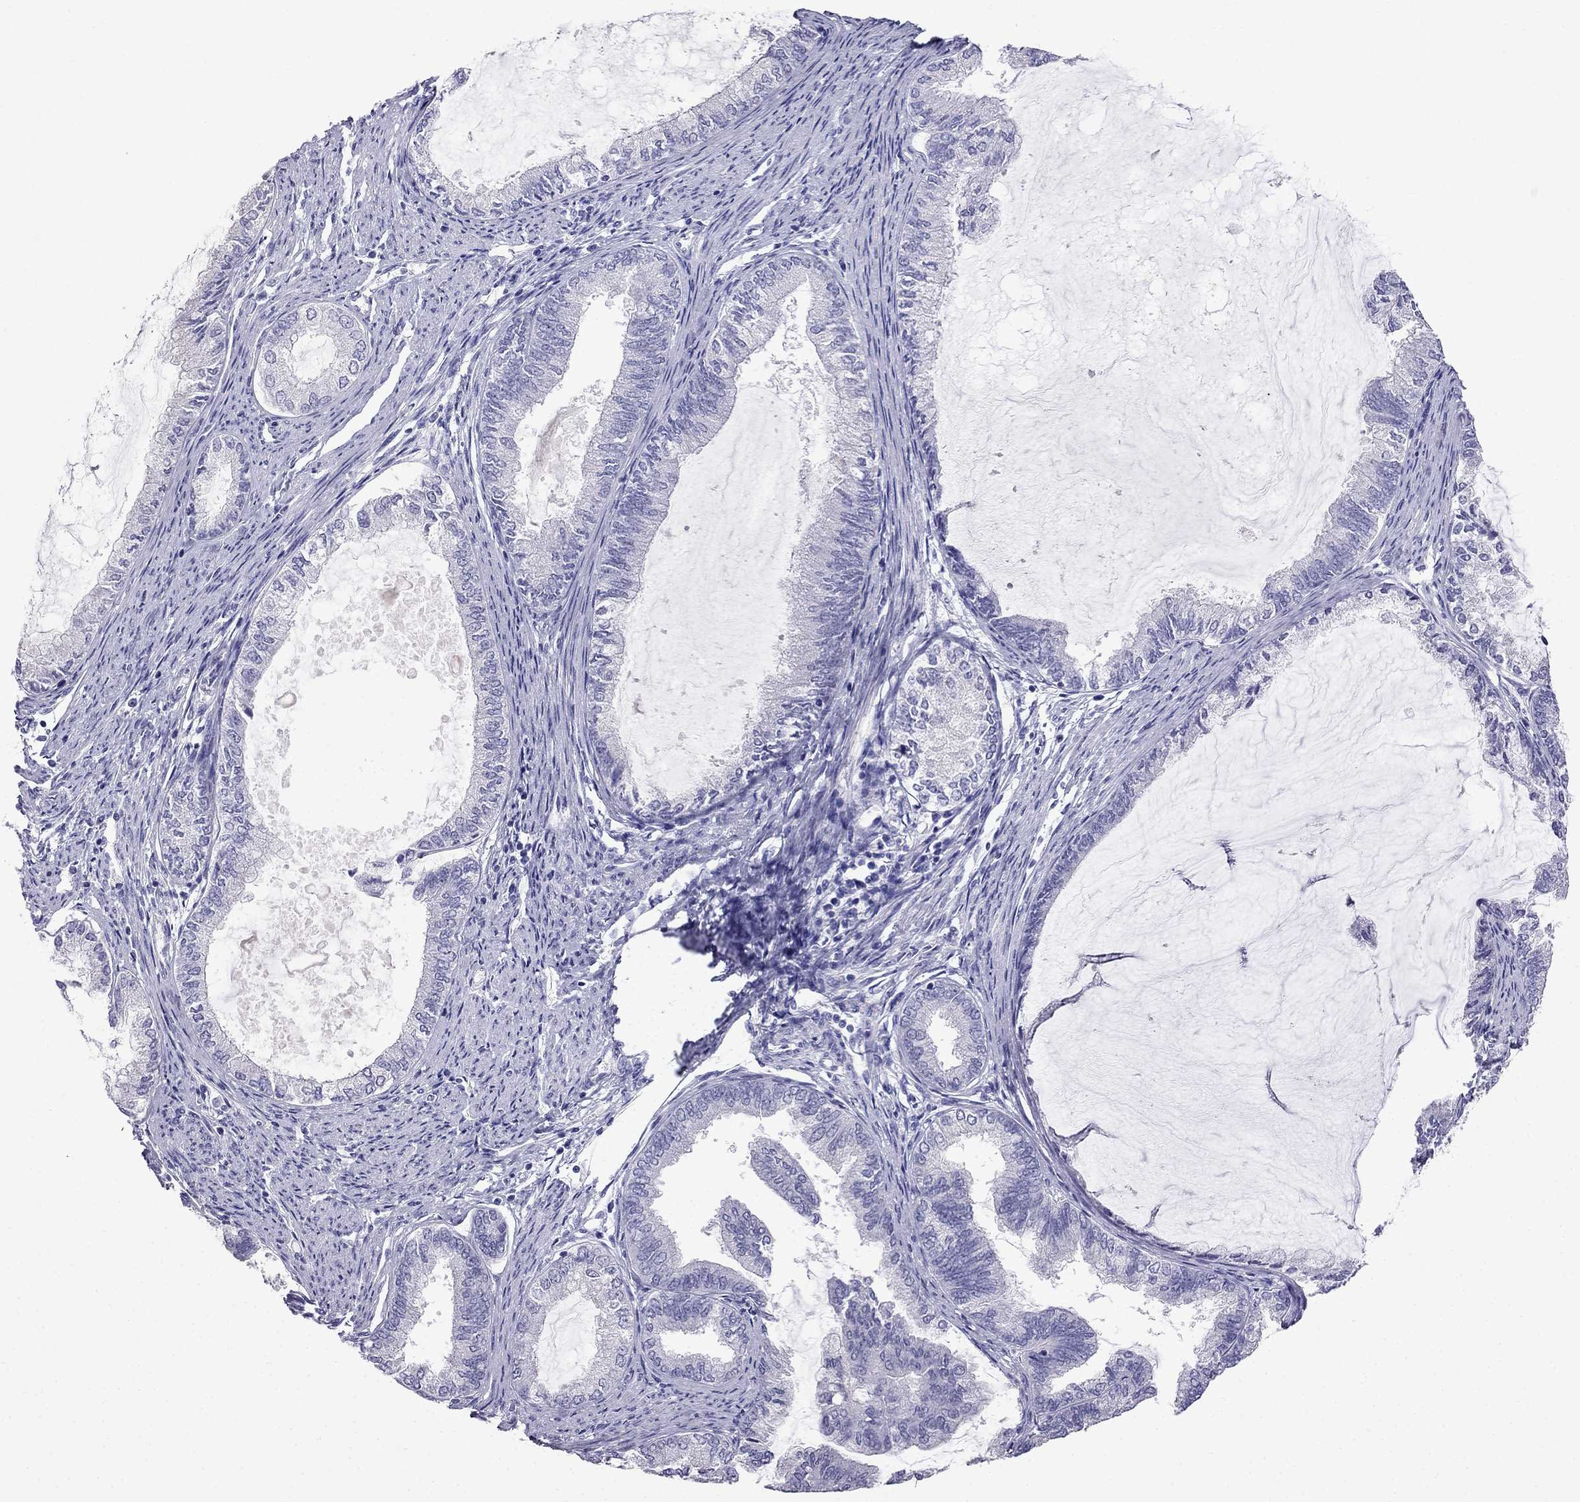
{"staining": {"intensity": "negative", "quantity": "none", "location": "none"}, "tissue": "endometrial cancer", "cell_type": "Tumor cells", "image_type": "cancer", "snomed": [{"axis": "morphology", "description": "Adenocarcinoma, NOS"}, {"axis": "topography", "description": "Endometrium"}], "caption": "This histopathology image is of adenocarcinoma (endometrial) stained with immunohistochemistry to label a protein in brown with the nuclei are counter-stained blue. There is no expression in tumor cells.", "gene": "SCNN1D", "patient": {"sex": "female", "age": 86}}